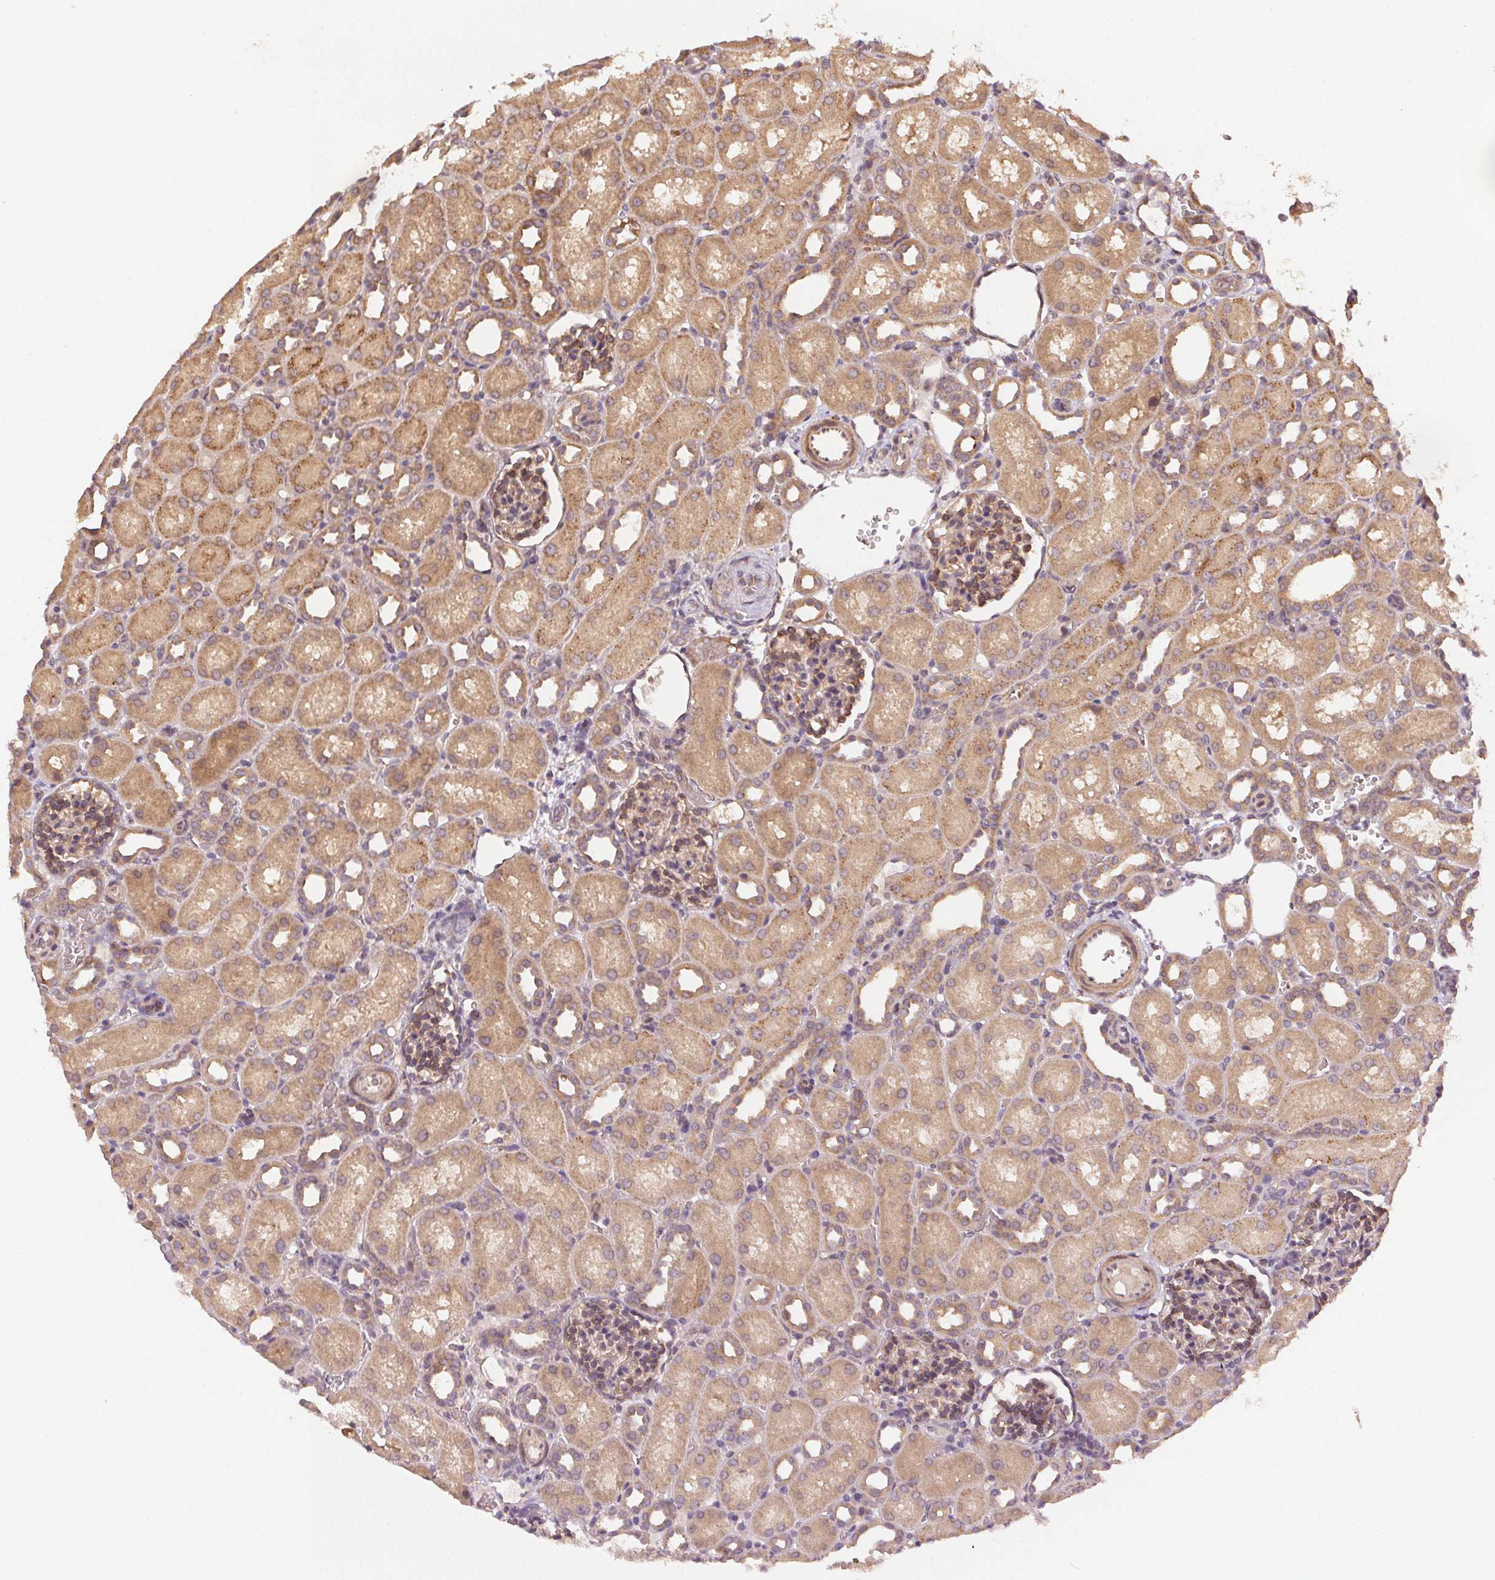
{"staining": {"intensity": "moderate", "quantity": ">75%", "location": "cytoplasmic/membranous"}, "tissue": "kidney", "cell_type": "Cells in glomeruli", "image_type": "normal", "snomed": [{"axis": "morphology", "description": "Normal tissue, NOS"}, {"axis": "topography", "description": "Kidney"}], "caption": "High-power microscopy captured an immunohistochemistry (IHC) image of unremarkable kidney, revealing moderate cytoplasmic/membranous staining in about >75% of cells in glomeruli.", "gene": "KLHL15", "patient": {"sex": "male", "age": 1}}